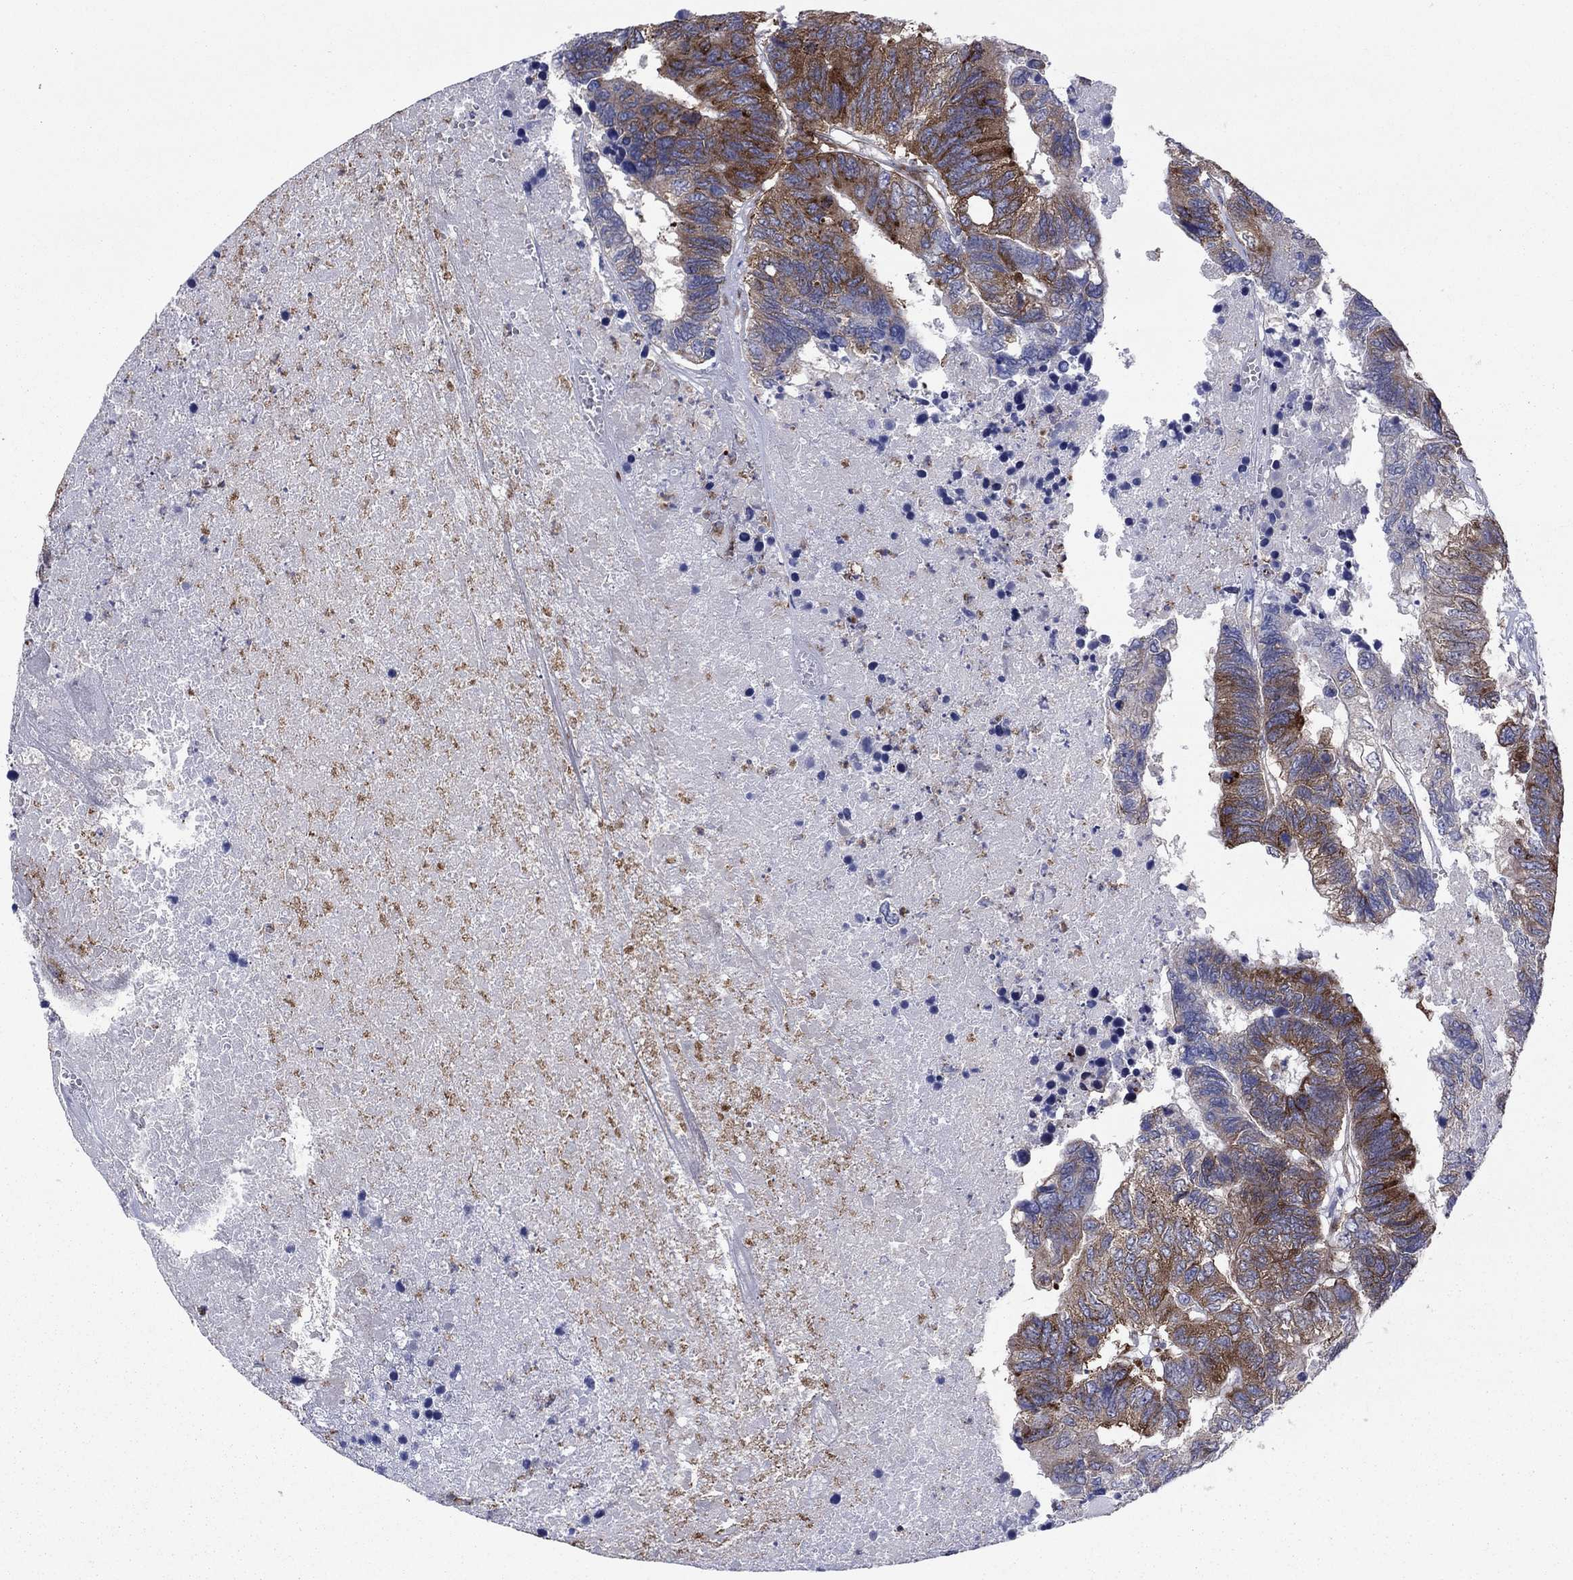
{"staining": {"intensity": "strong", "quantity": "25%-75%", "location": "cytoplasmic/membranous"}, "tissue": "colorectal cancer", "cell_type": "Tumor cells", "image_type": "cancer", "snomed": [{"axis": "morphology", "description": "Adenocarcinoma, NOS"}, {"axis": "topography", "description": "Colon"}], "caption": "An image of colorectal adenocarcinoma stained for a protein exhibits strong cytoplasmic/membranous brown staining in tumor cells.", "gene": "GPR155", "patient": {"sex": "female", "age": 48}}